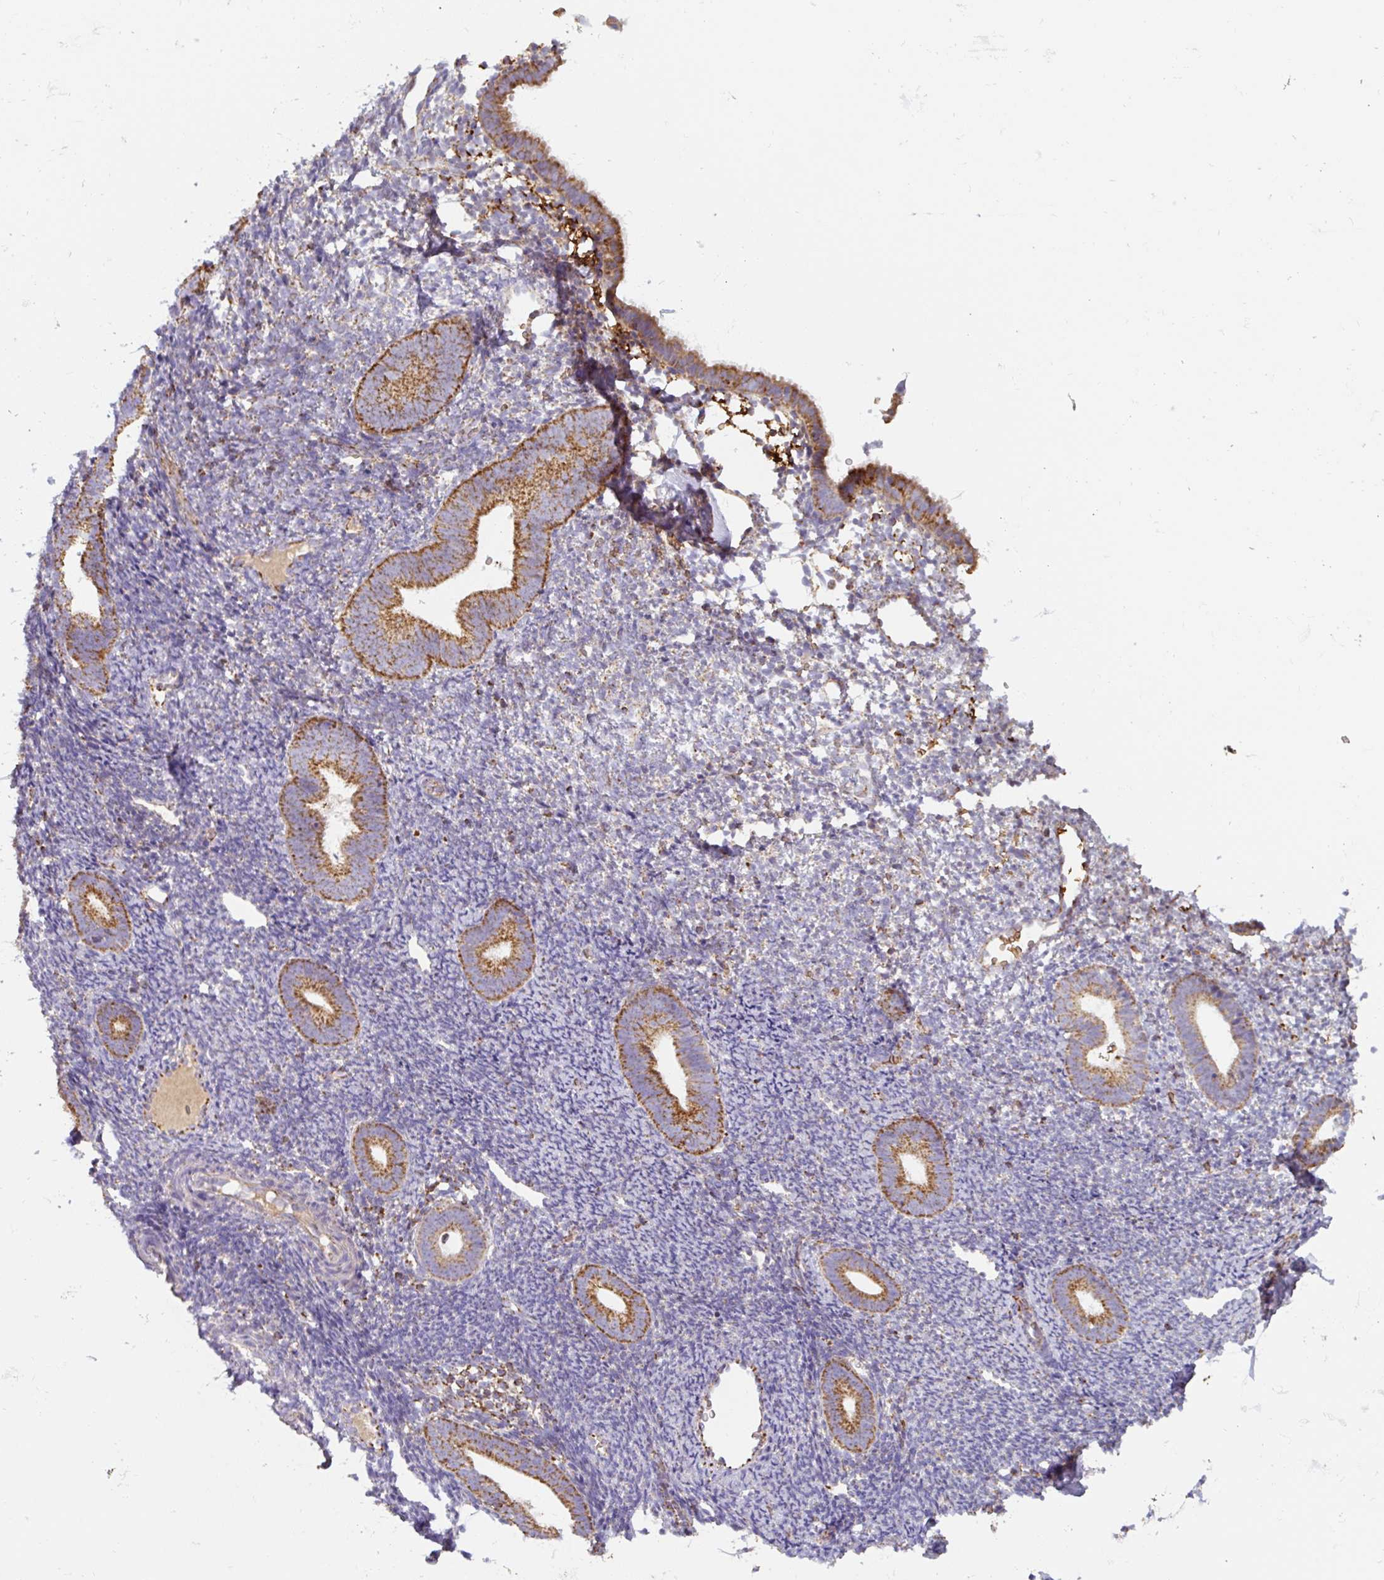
{"staining": {"intensity": "moderate", "quantity": "25%-75%", "location": "cytoplasmic/membranous"}, "tissue": "endometrium", "cell_type": "Cells in endometrial stroma", "image_type": "normal", "snomed": [{"axis": "morphology", "description": "Normal tissue, NOS"}, {"axis": "topography", "description": "Endometrium"}], "caption": "Immunohistochemistry (IHC) staining of unremarkable endometrium, which reveals medium levels of moderate cytoplasmic/membranous positivity in about 25%-75% of cells in endometrial stroma indicating moderate cytoplasmic/membranous protein positivity. The staining was performed using DAB (brown) for protein detection and nuclei were counterstained in hematoxylin (blue).", "gene": "MT", "patient": {"sex": "female", "age": 39}}